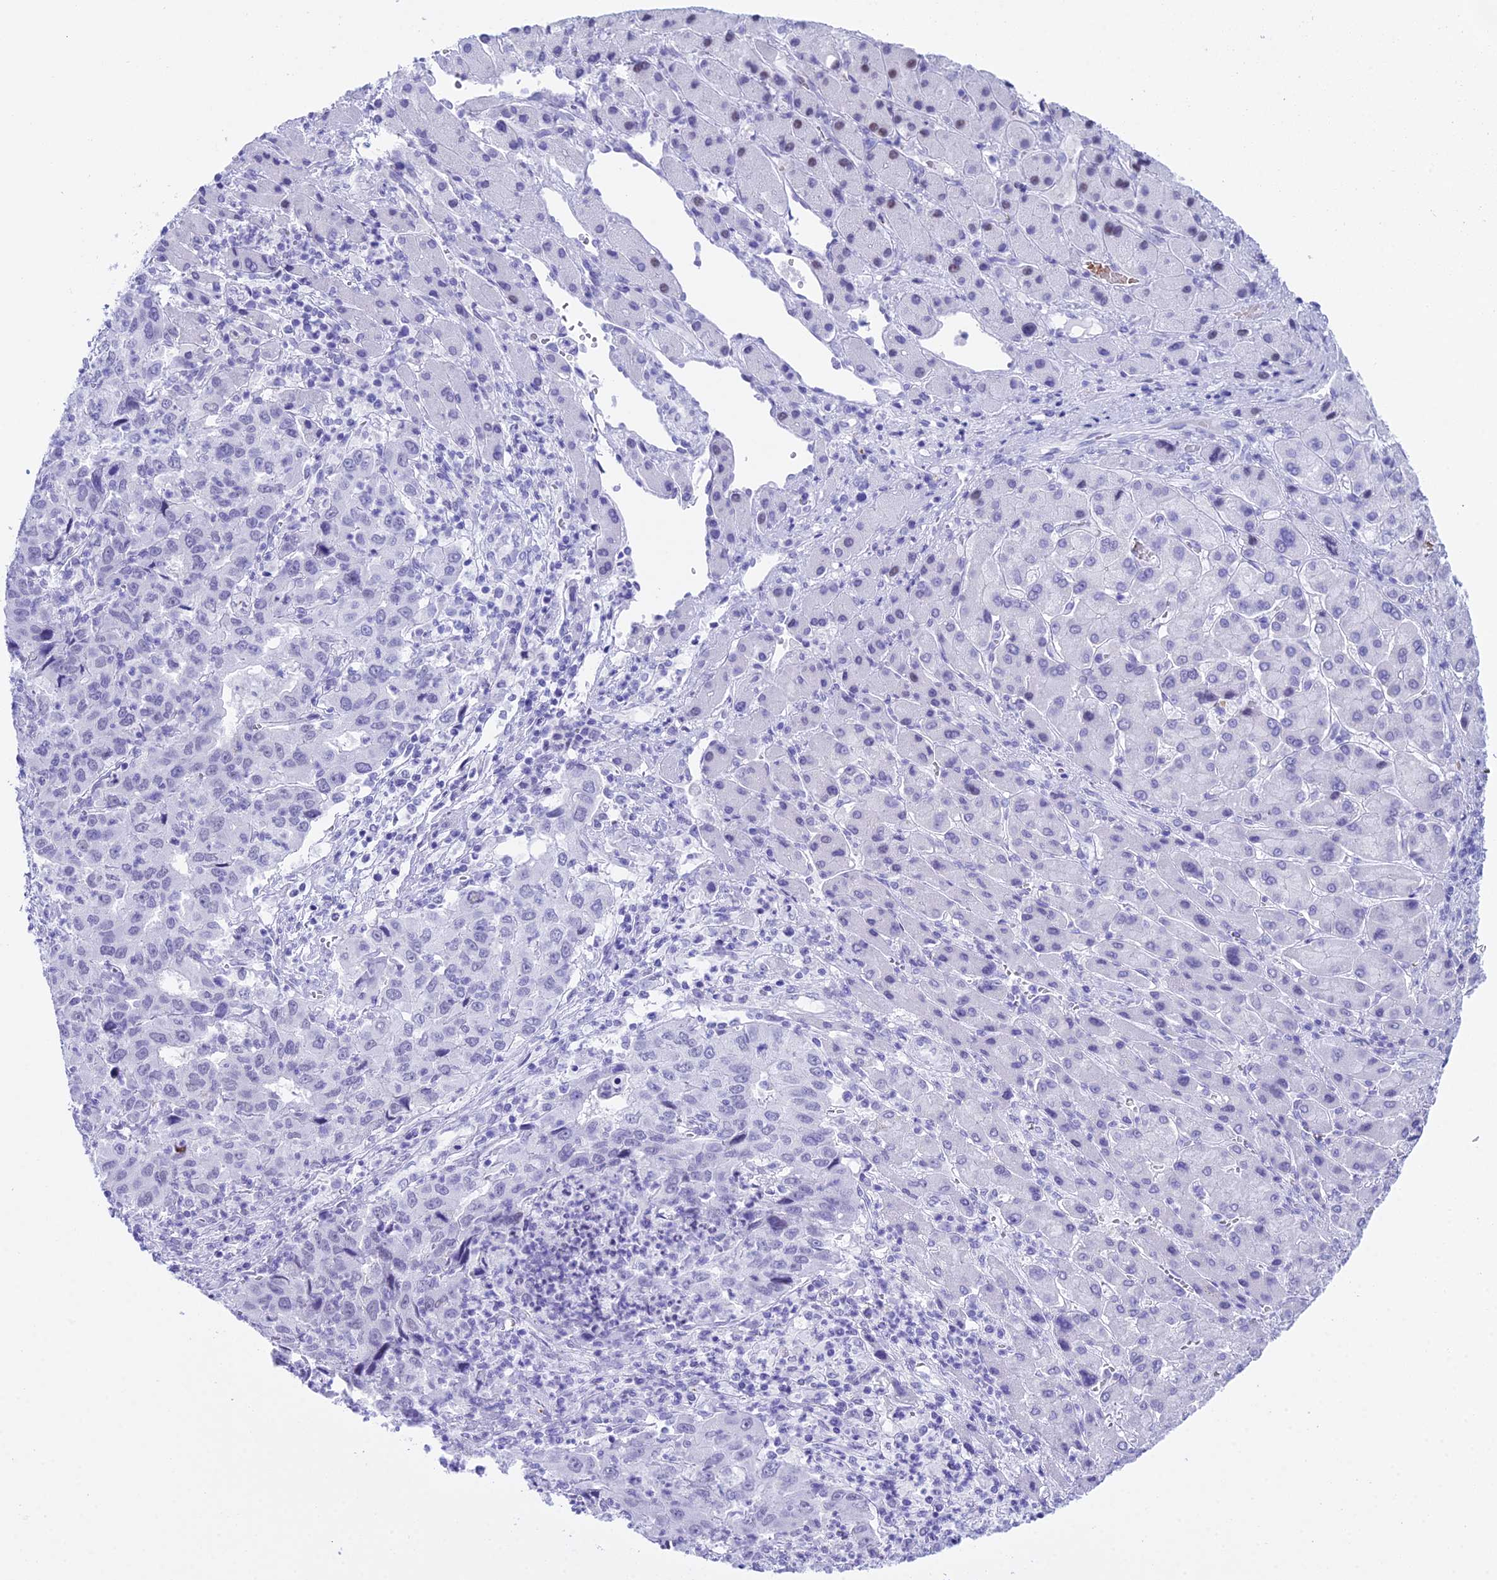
{"staining": {"intensity": "negative", "quantity": "none", "location": "none"}, "tissue": "liver cancer", "cell_type": "Tumor cells", "image_type": "cancer", "snomed": [{"axis": "morphology", "description": "Carcinoma, Hepatocellular, NOS"}, {"axis": "topography", "description": "Liver"}], "caption": "A photomicrograph of human liver cancer is negative for staining in tumor cells.", "gene": "RNPS1", "patient": {"sex": "male", "age": 63}}